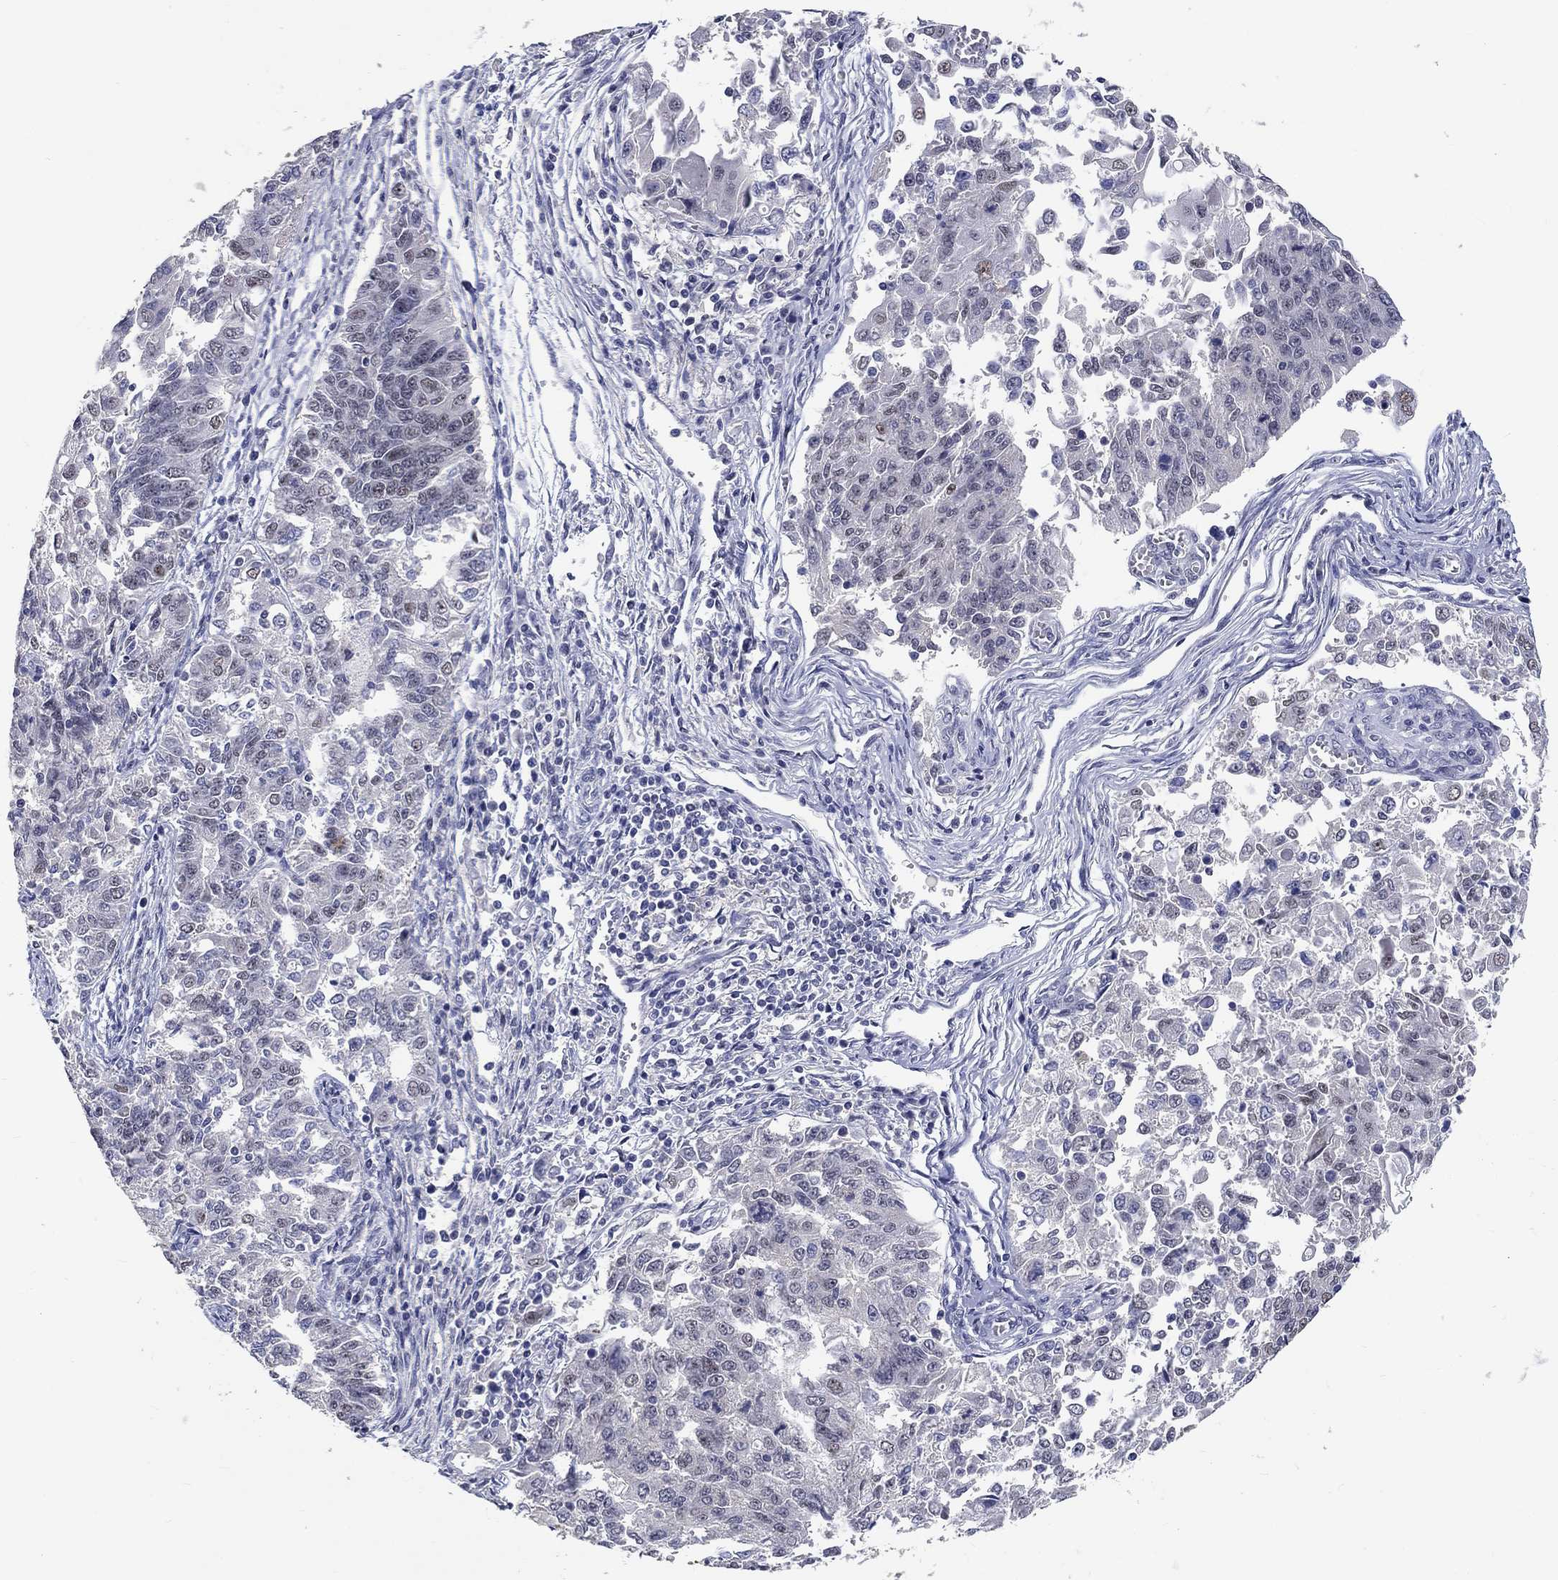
{"staining": {"intensity": "negative", "quantity": "none", "location": "none"}, "tissue": "endometrial cancer", "cell_type": "Tumor cells", "image_type": "cancer", "snomed": [{"axis": "morphology", "description": "Adenocarcinoma, NOS"}, {"axis": "topography", "description": "Endometrium"}], "caption": "High magnification brightfield microscopy of endometrial adenocarcinoma stained with DAB (brown) and counterstained with hematoxylin (blue): tumor cells show no significant positivity. (DAB (3,3'-diaminobenzidine) immunohistochemistry (IHC), high magnification).", "gene": "GRIN1", "patient": {"sex": "female", "age": 43}}